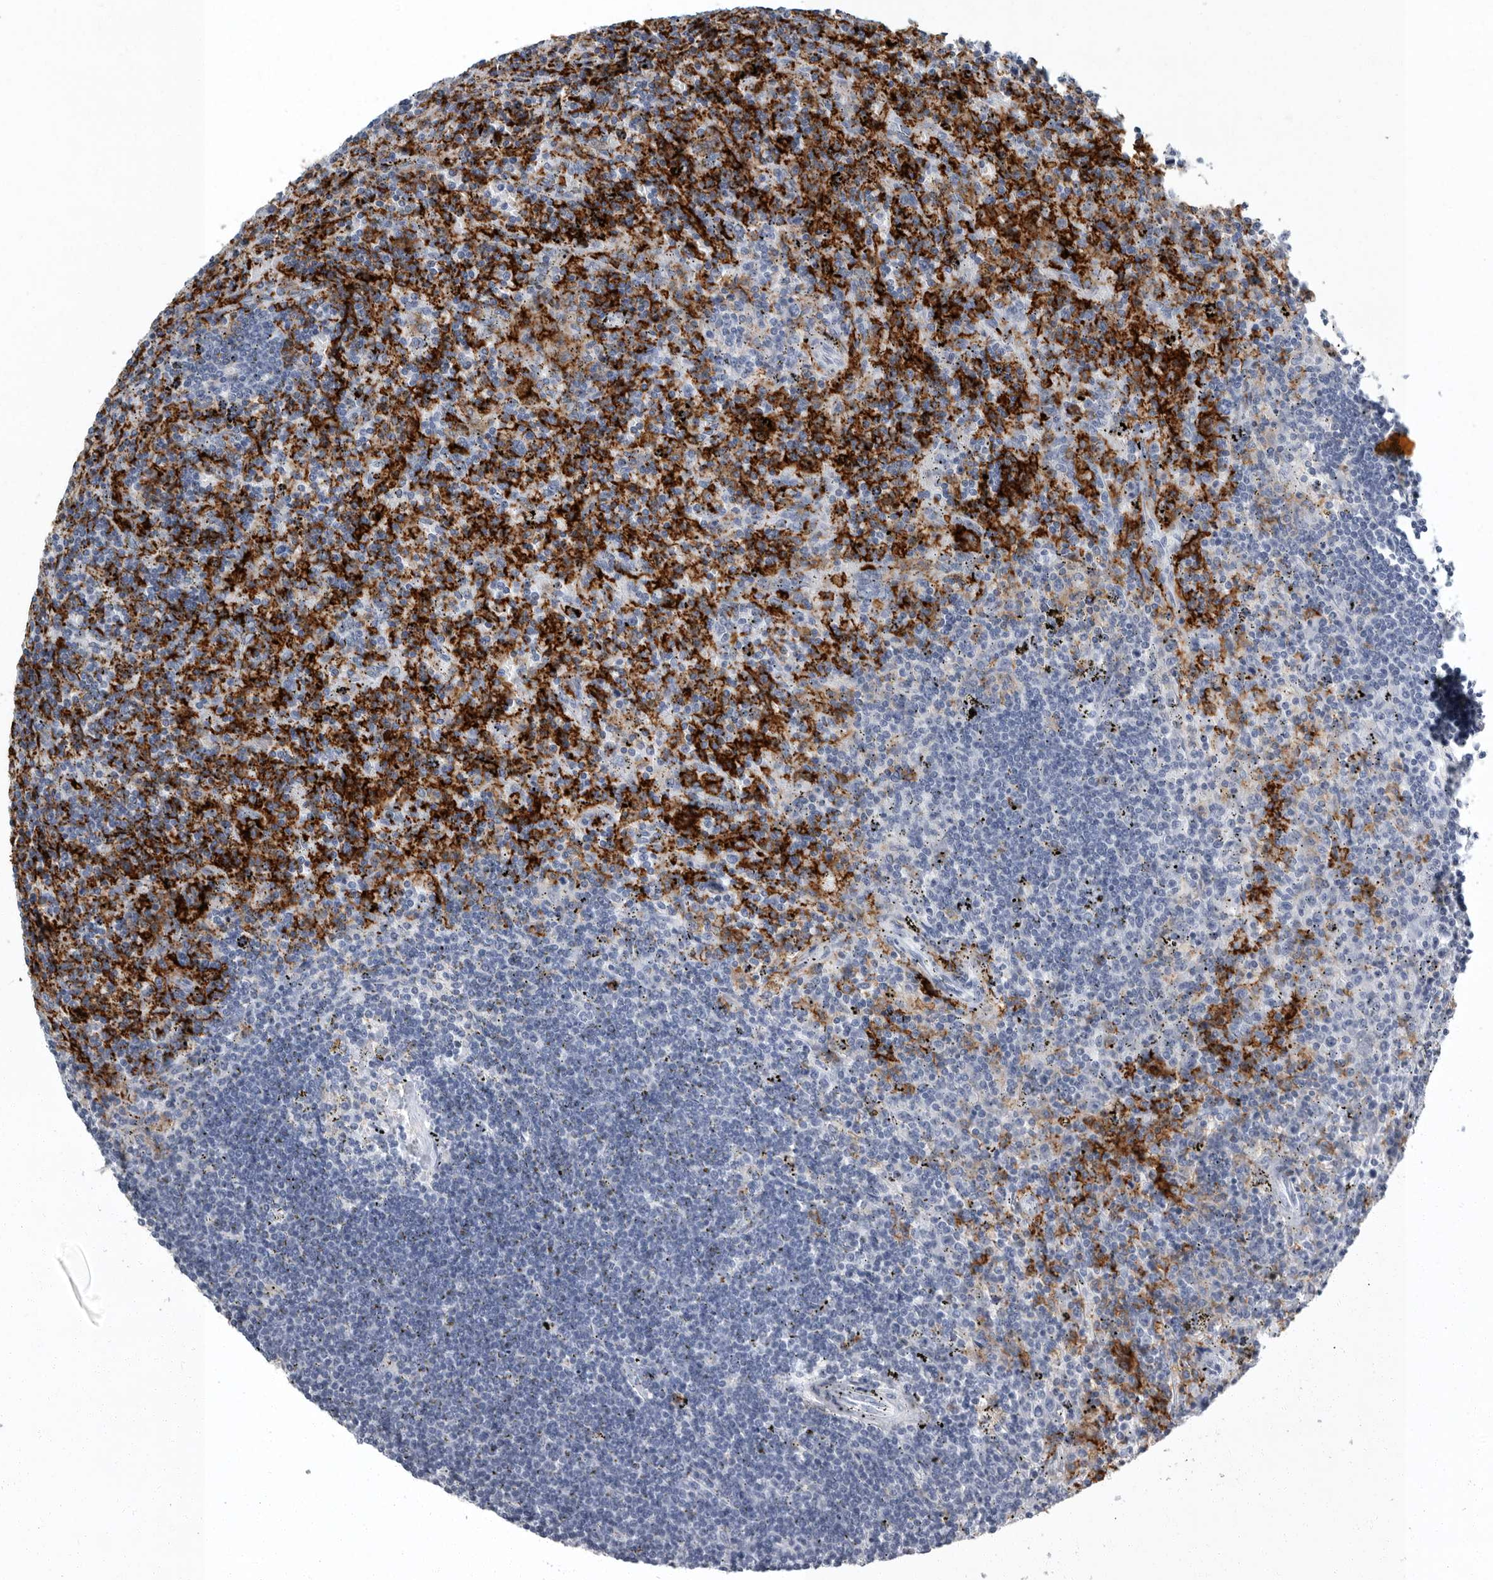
{"staining": {"intensity": "negative", "quantity": "none", "location": "none"}, "tissue": "lymphoma", "cell_type": "Tumor cells", "image_type": "cancer", "snomed": [{"axis": "morphology", "description": "Malignant lymphoma, non-Hodgkin's type, Low grade"}, {"axis": "topography", "description": "Spleen"}], "caption": "The micrograph demonstrates no staining of tumor cells in malignant lymphoma, non-Hodgkin's type (low-grade).", "gene": "FCER1G", "patient": {"sex": "male", "age": 76}}